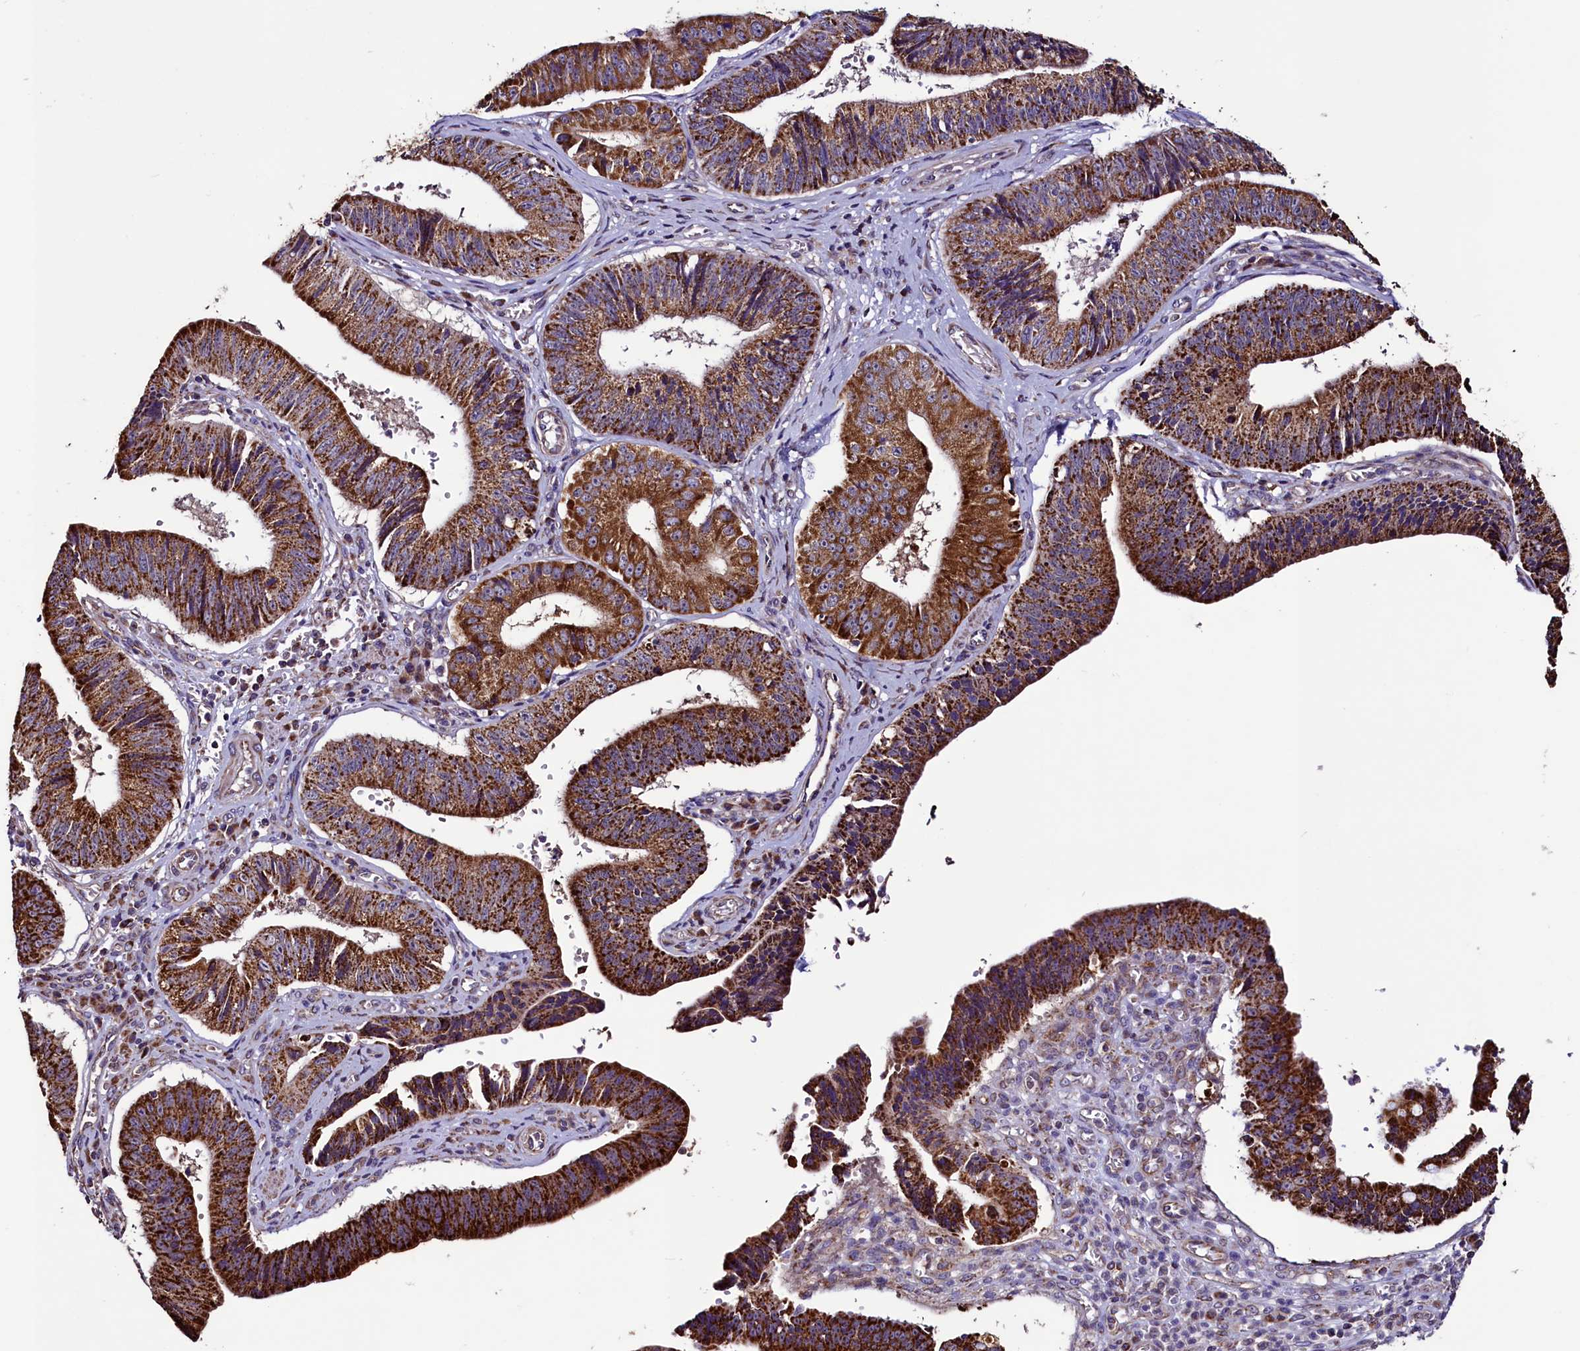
{"staining": {"intensity": "strong", "quantity": ">75%", "location": "cytoplasmic/membranous"}, "tissue": "stomach cancer", "cell_type": "Tumor cells", "image_type": "cancer", "snomed": [{"axis": "morphology", "description": "Adenocarcinoma, NOS"}, {"axis": "topography", "description": "Stomach"}], "caption": "Immunohistochemistry (IHC) micrograph of neoplastic tissue: human stomach adenocarcinoma stained using immunohistochemistry reveals high levels of strong protein expression localized specifically in the cytoplasmic/membranous of tumor cells, appearing as a cytoplasmic/membranous brown color.", "gene": "STARD5", "patient": {"sex": "male", "age": 59}}